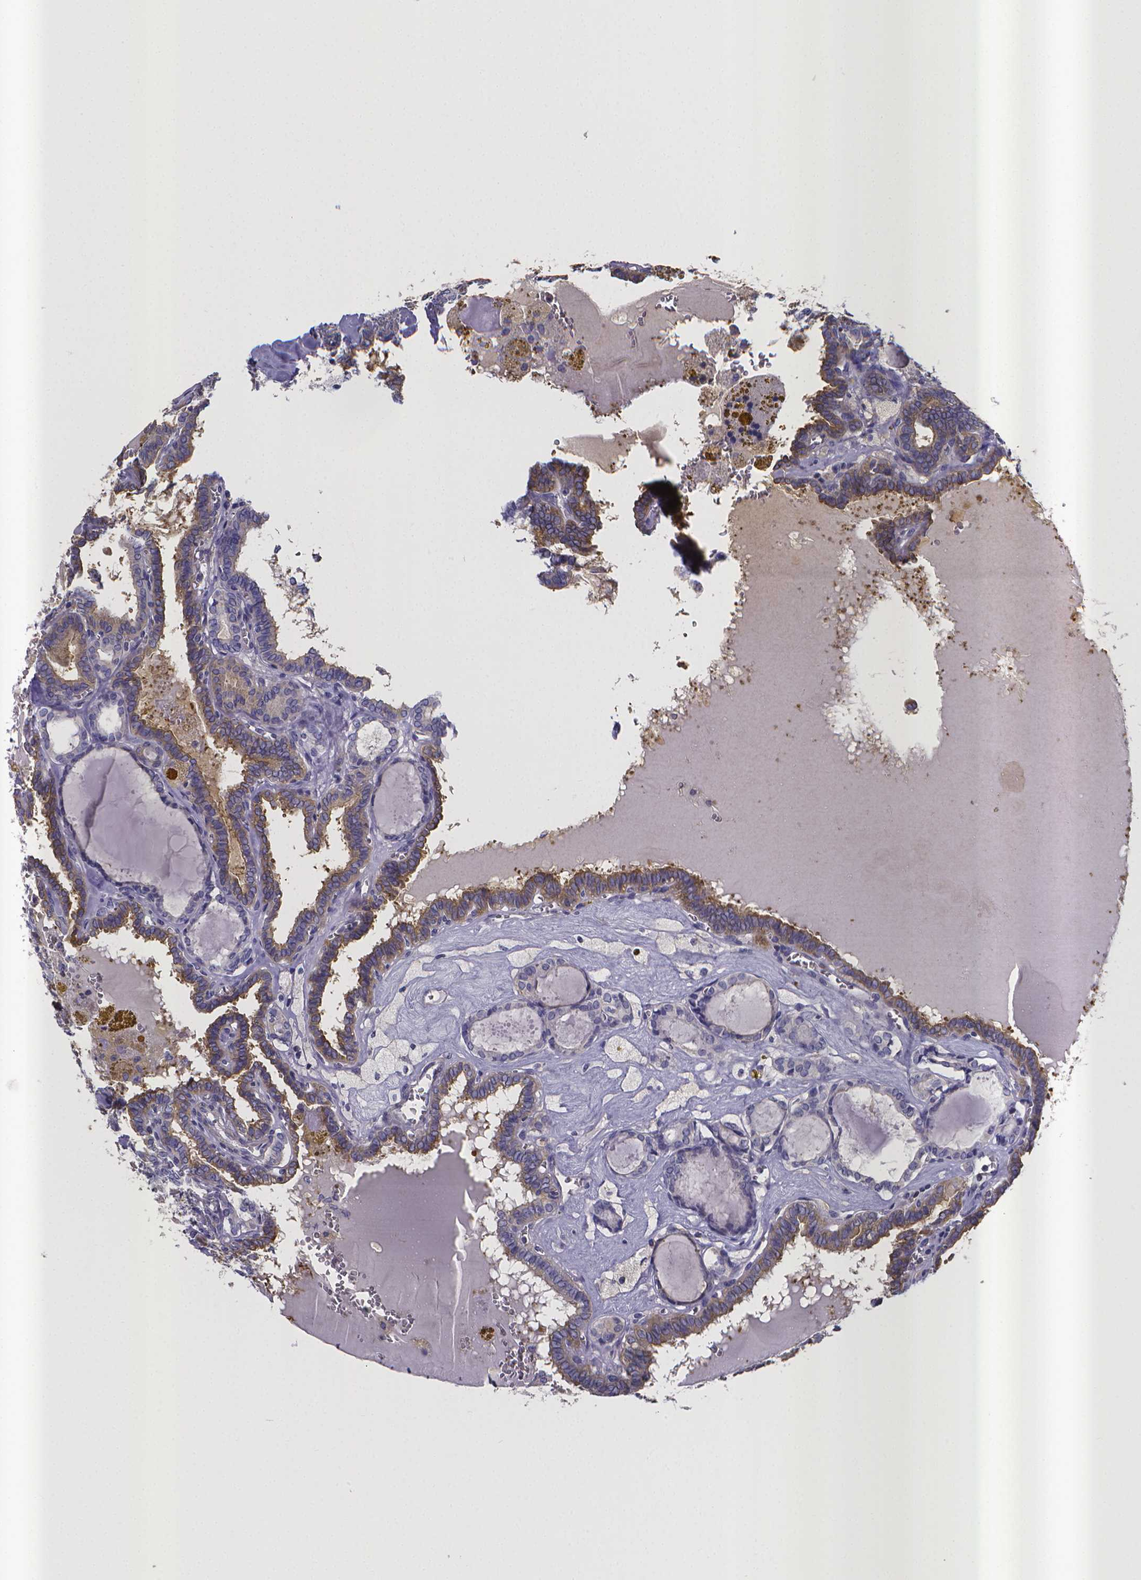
{"staining": {"intensity": "weak", "quantity": "25%-75%", "location": "cytoplasmic/membranous"}, "tissue": "thyroid cancer", "cell_type": "Tumor cells", "image_type": "cancer", "snomed": [{"axis": "morphology", "description": "Papillary adenocarcinoma, NOS"}, {"axis": "topography", "description": "Thyroid gland"}], "caption": "An image of human thyroid cancer (papillary adenocarcinoma) stained for a protein reveals weak cytoplasmic/membranous brown staining in tumor cells.", "gene": "RERG", "patient": {"sex": "female", "age": 39}}